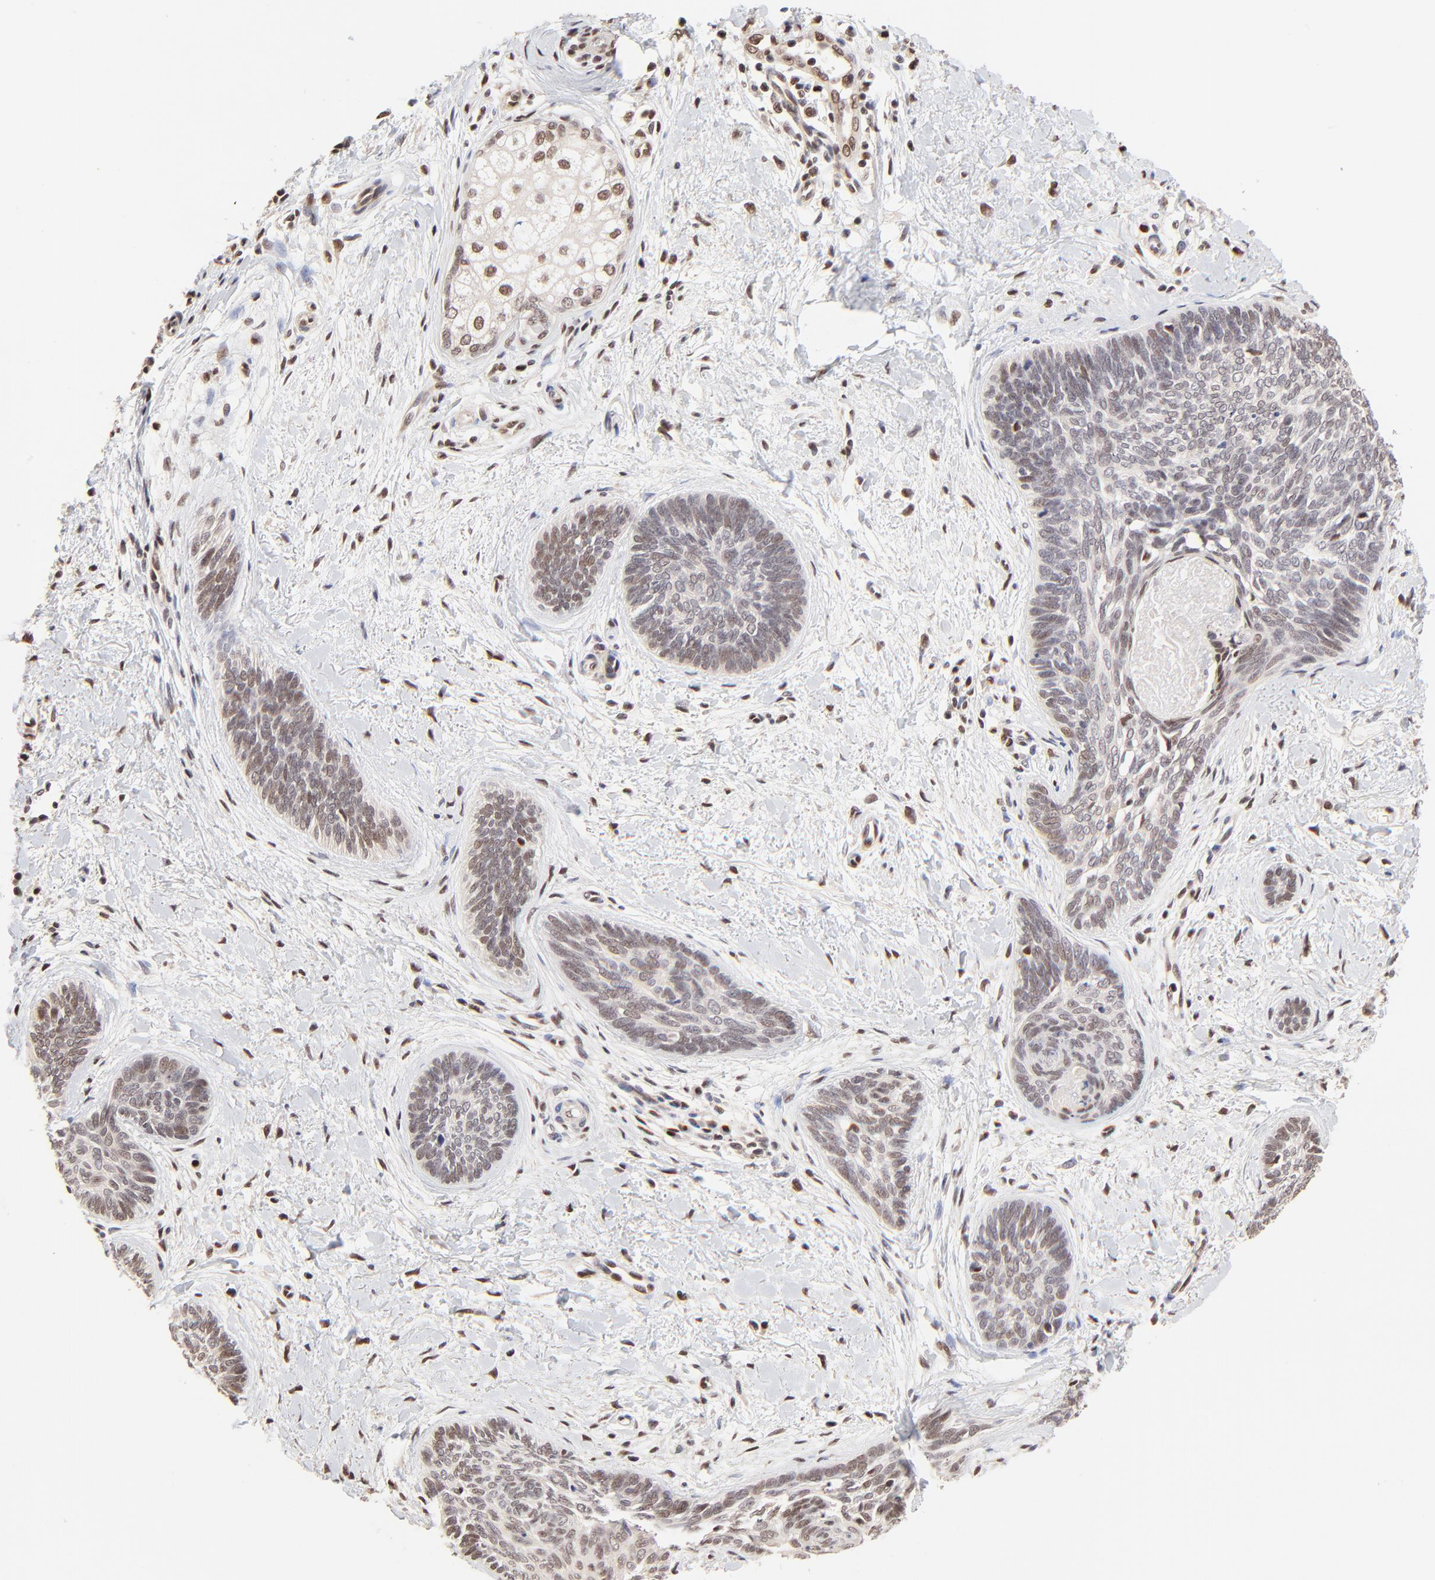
{"staining": {"intensity": "weak", "quantity": "<25%", "location": "nuclear"}, "tissue": "skin cancer", "cell_type": "Tumor cells", "image_type": "cancer", "snomed": [{"axis": "morphology", "description": "Basal cell carcinoma"}, {"axis": "topography", "description": "Skin"}], "caption": "DAB immunohistochemical staining of skin cancer displays no significant staining in tumor cells.", "gene": "DSN1", "patient": {"sex": "female", "age": 81}}